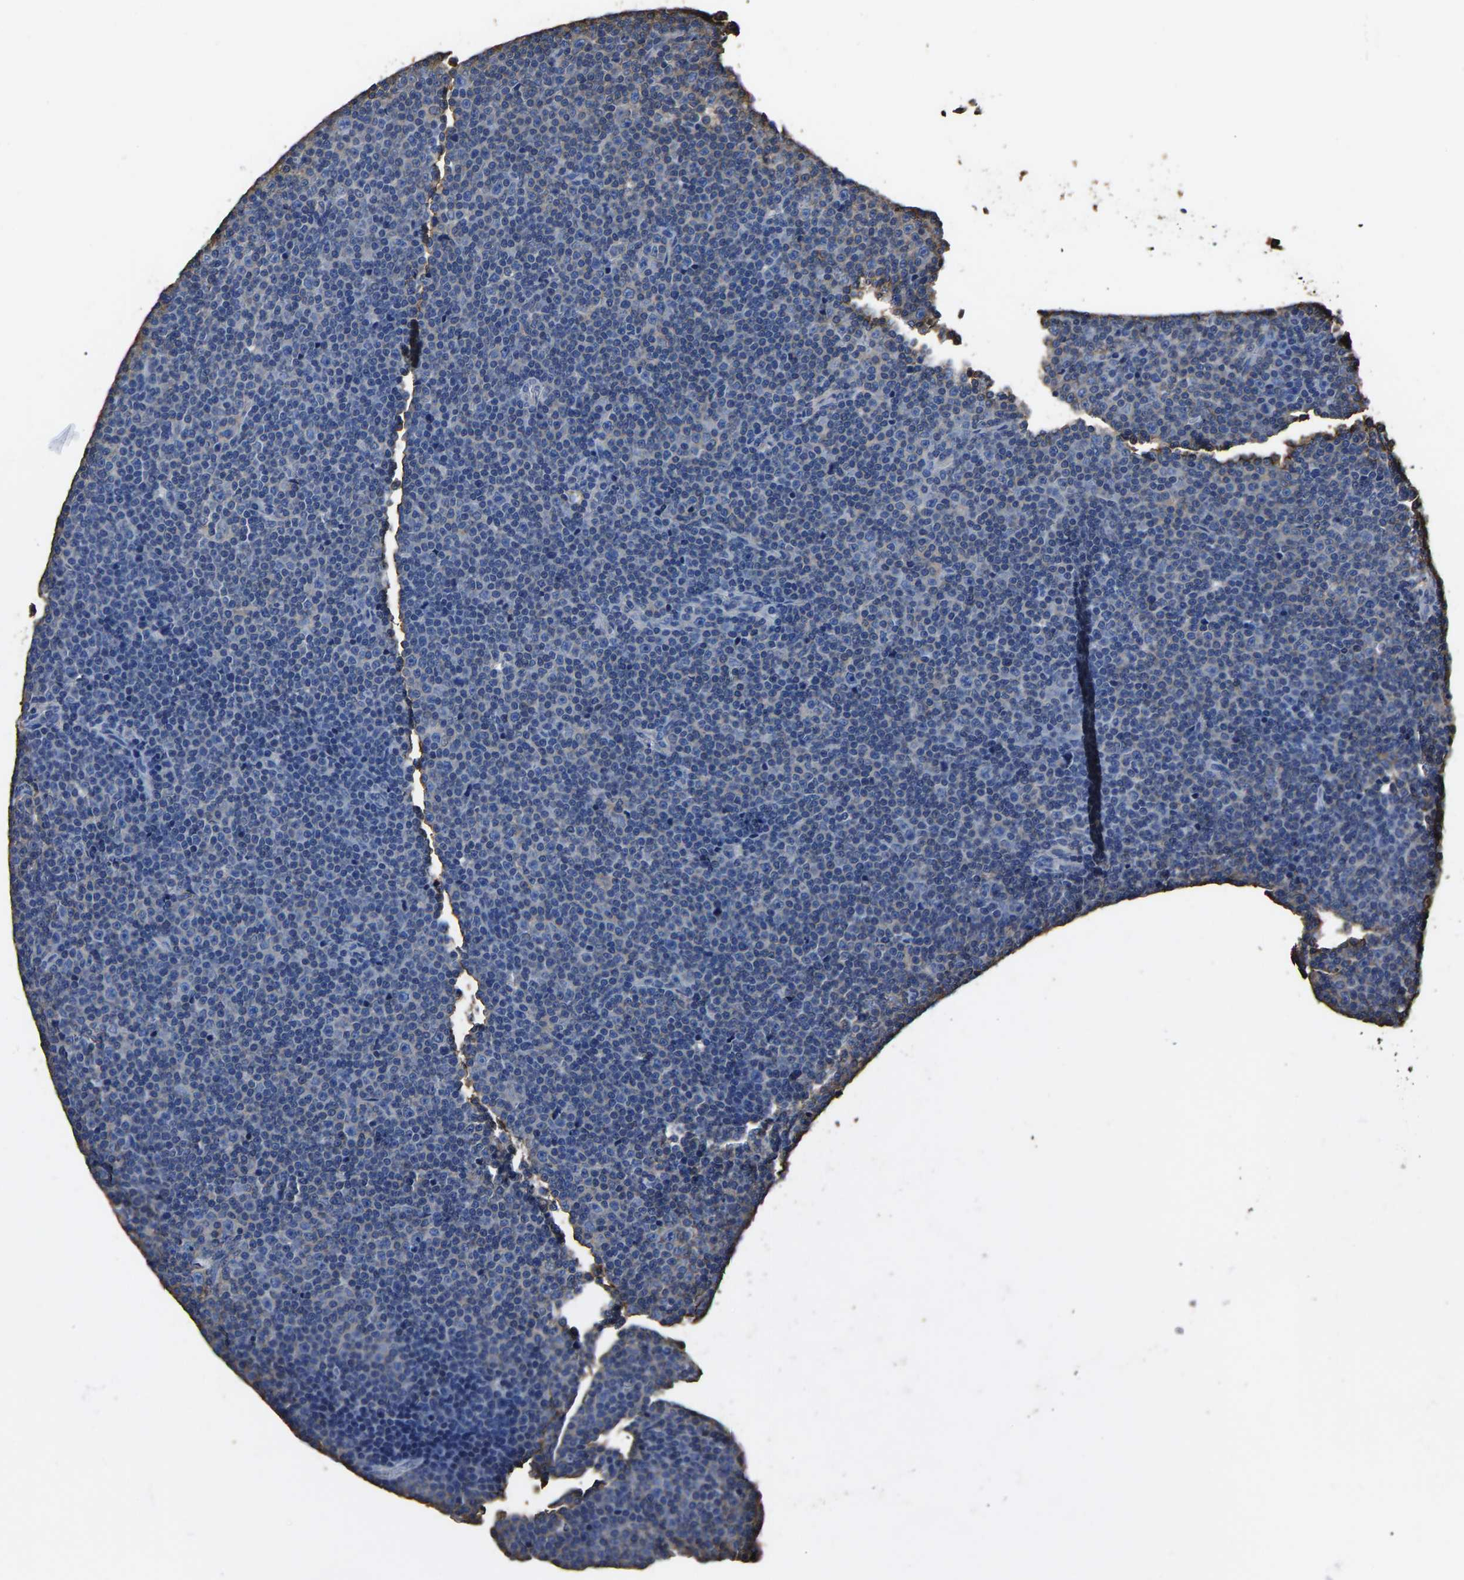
{"staining": {"intensity": "negative", "quantity": "none", "location": "none"}, "tissue": "lymphoma", "cell_type": "Tumor cells", "image_type": "cancer", "snomed": [{"axis": "morphology", "description": "Malignant lymphoma, non-Hodgkin's type, Low grade"}, {"axis": "topography", "description": "Lymph node"}], "caption": "This histopathology image is of malignant lymphoma, non-Hodgkin's type (low-grade) stained with immunohistochemistry (IHC) to label a protein in brown with the nuclei are counter-stained blue. There is no staining in tumor cells.", "gene": "ARMT1", "patient": {"sex": "female", "age": 67}}